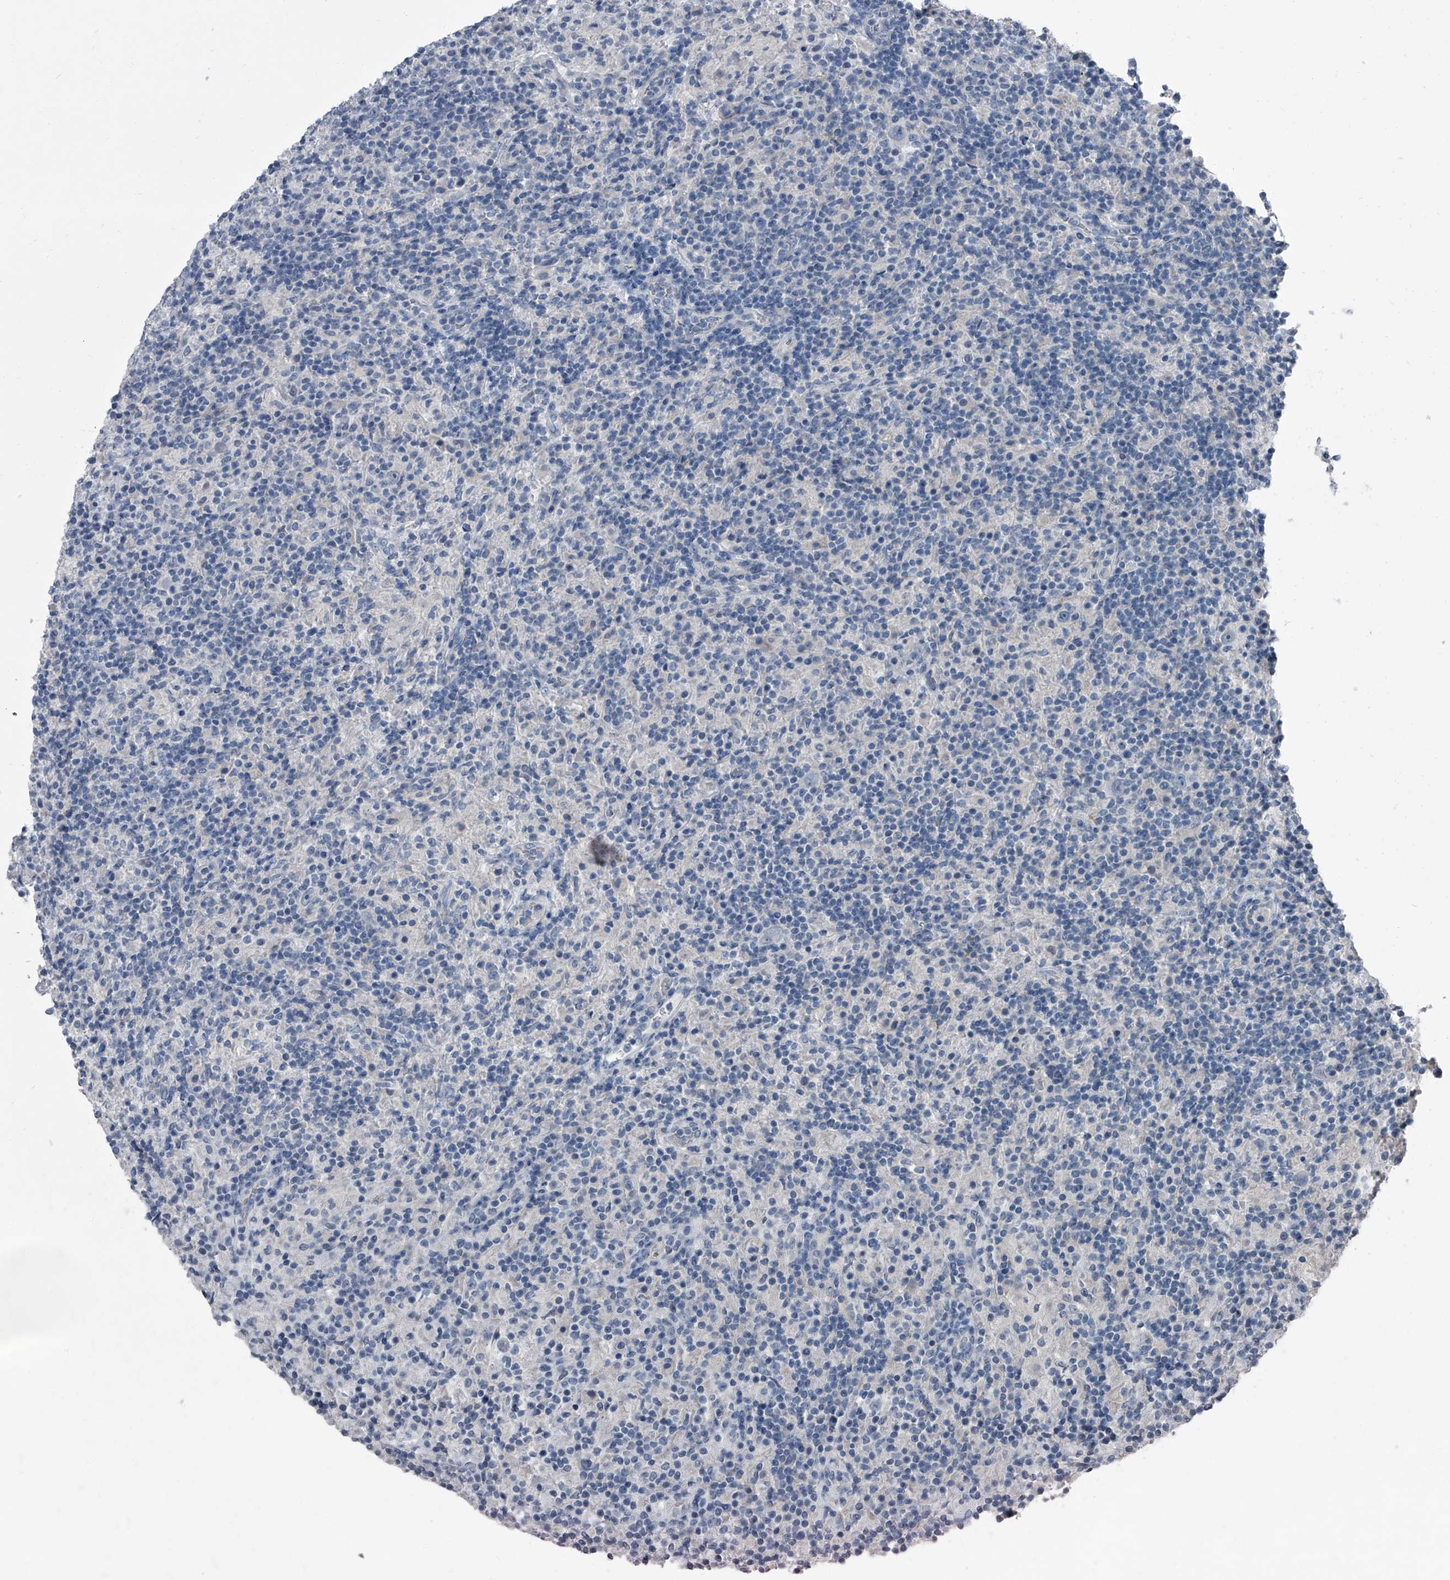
{"staining": {"intensity": "negative", "quantity": "none", "location": "none"}, "tissue": "lymphoma", "cell_type": "Tumor cells", "image_type": "cancer", "snomed": [{"axis": "morphology", "description": "Hodgkin's disease, NOS"}, {"axis": "topography", "description": "Lymph node"}], "caption": "Human Hodgkin's disease stained for a protein using immunohistochemistry (IHC) shows no positivity in tumor cells.", "gene": "HEPHL1", "patient": {"sex": "male", "age": 70}}